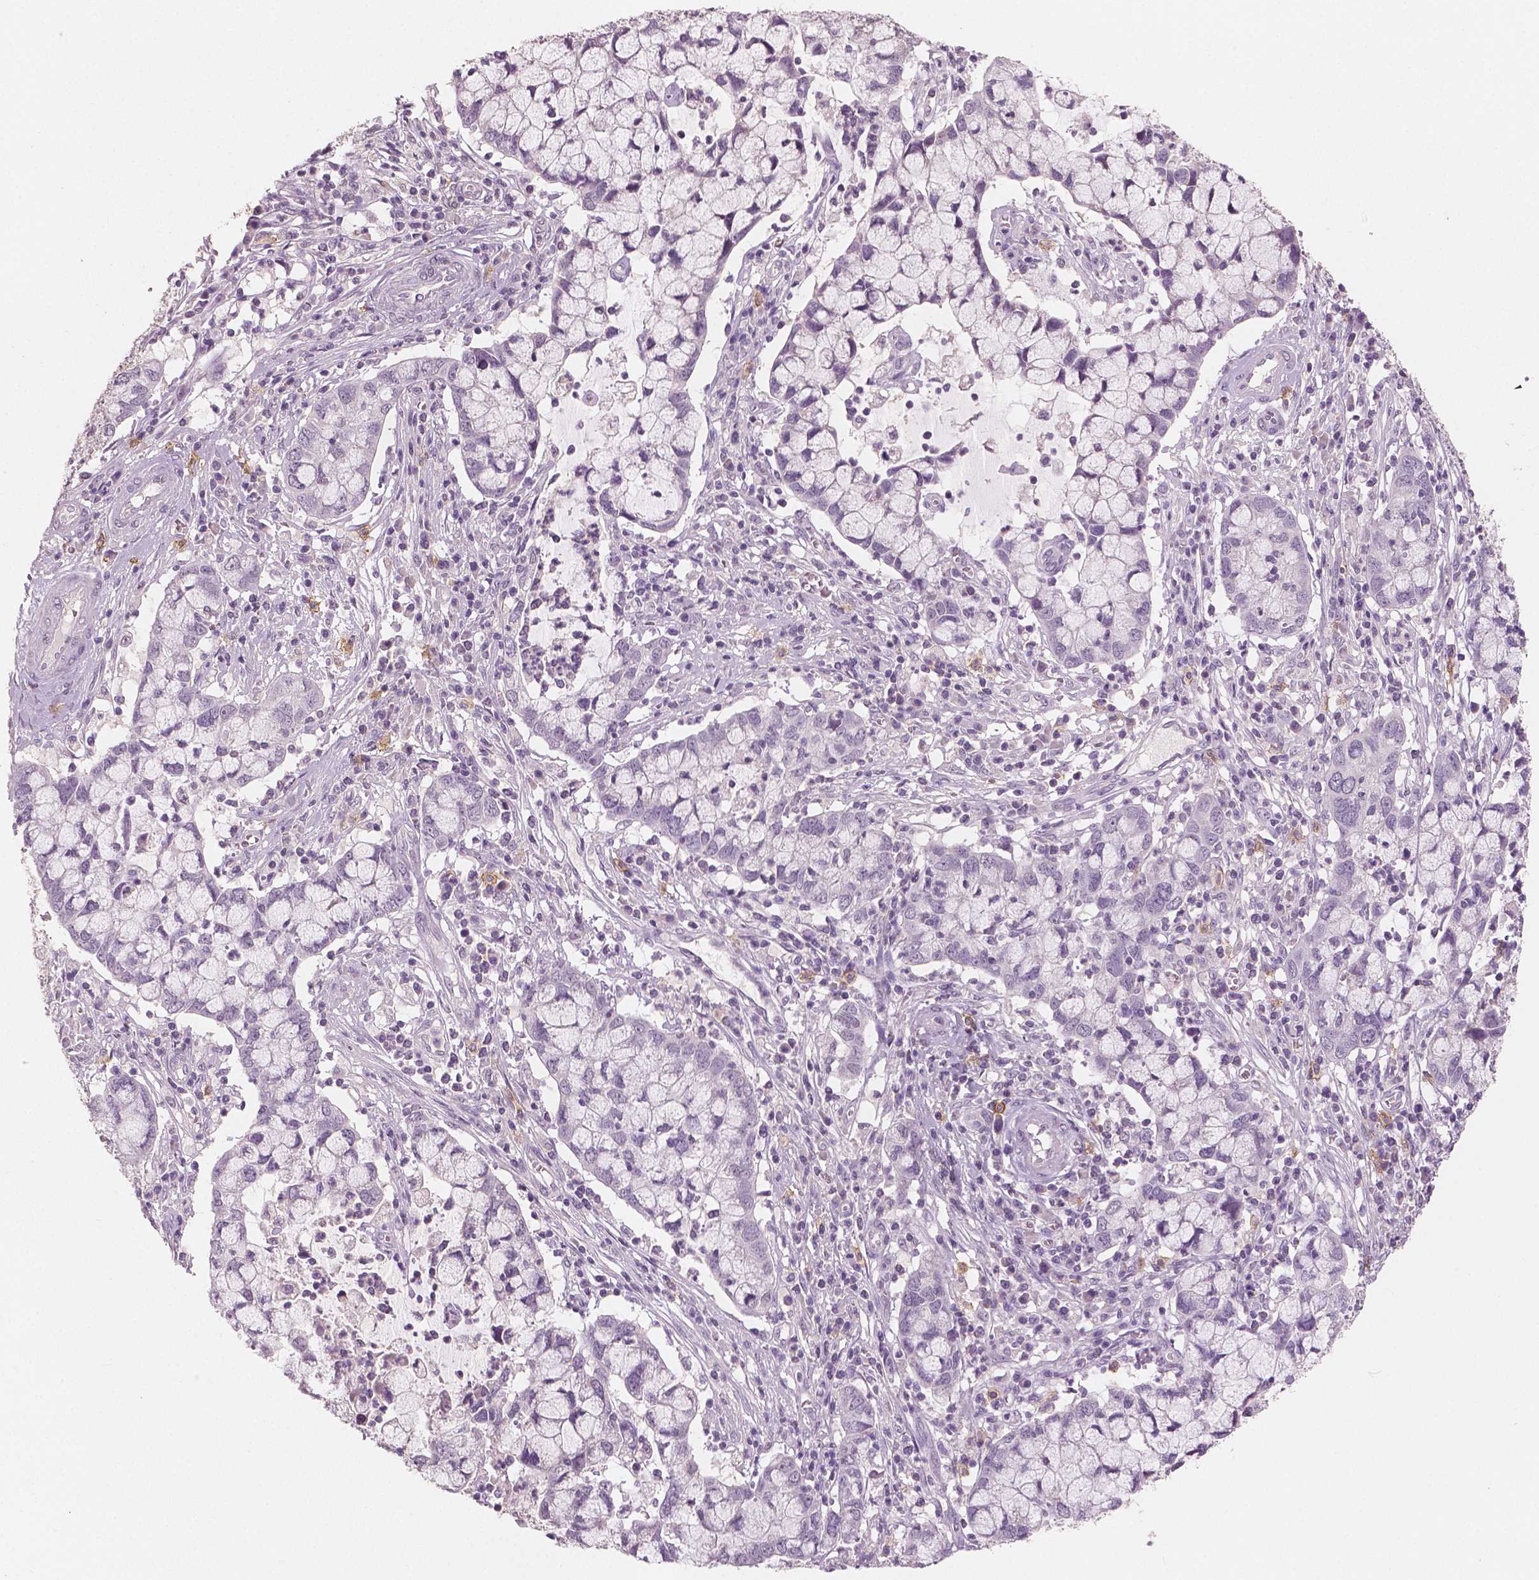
{"staining": {"intensity": "negative", "quantity": "none", "location": "none"}, "tissue": "cervical cancer", "cell_type": "Tumor cells", "image_type": "cancer", "snomed": [{"axis": "morphology", "description": "Adenocarcinoma, NOS"}, {"axis": "topography", "description": "Cervix"}], "caption": "Photomicrograph shows no protein positivity in tumor cells of cervical cancer tissue. (Immunohistochemistry, brightfield microscopy, high magnification).", "gene": "KIT", "patient": {"sex": "female", "age": 40}}